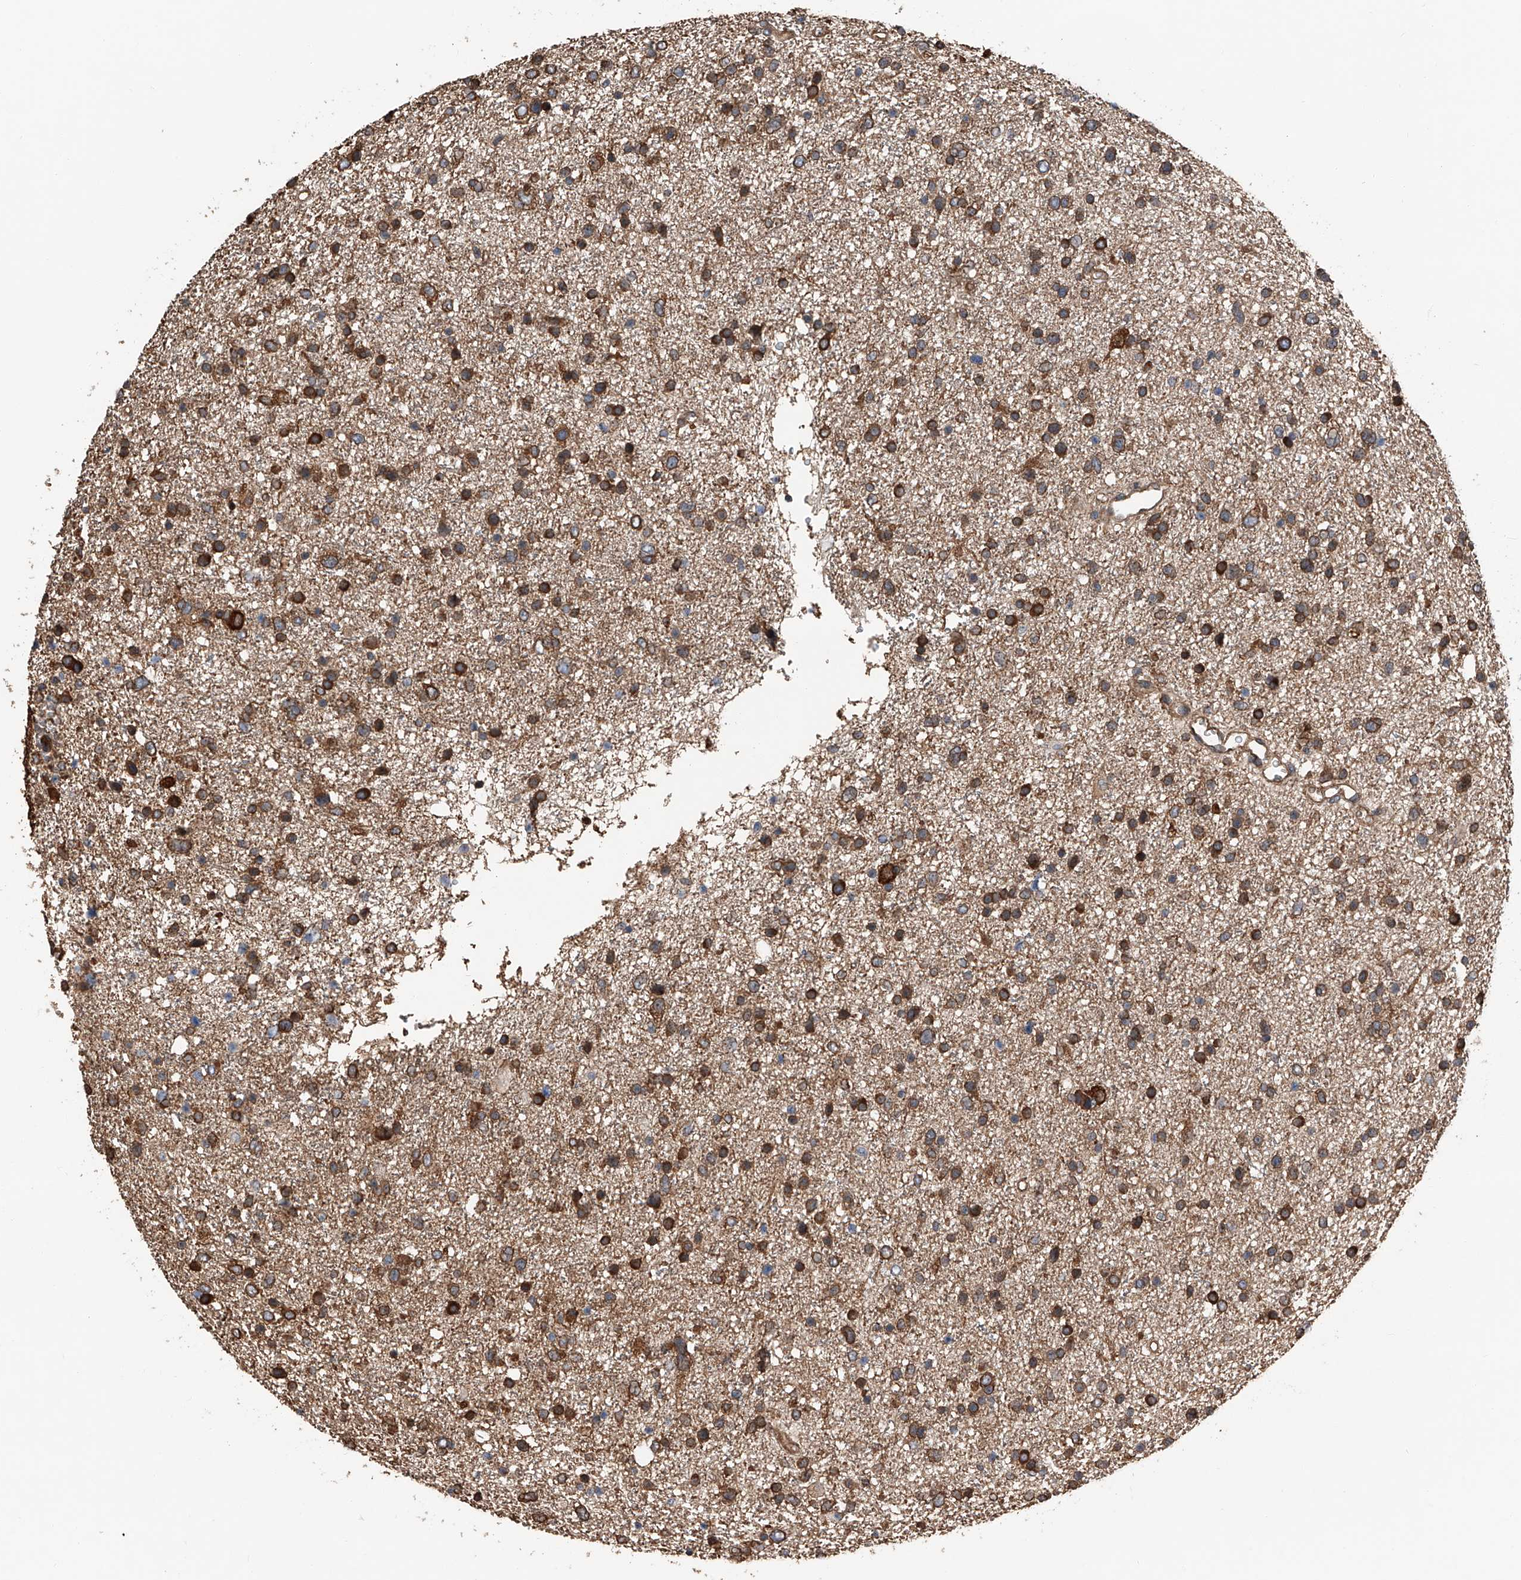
{"staining": {"intensity": "strong", "quantity": "25%-75%", "location": "cytoplasmic/membranous"}, "tissue": "glioma", "cell_type": "Tumor cells", "image_type": "cancer", "snomed": [{"axis": "morphology", "description": "Glioma, malignant, Low grade"}, {"axis": "topography", "description": "Brain"}], "caption": "Brown immunohistochemical staining in human glioma exhibits strong cytoplasmic/membranous positivity in about 25%-75% of tumor cells.", "gene": "KCNJ2", "patient": {"sex": "female", "age": 37}}